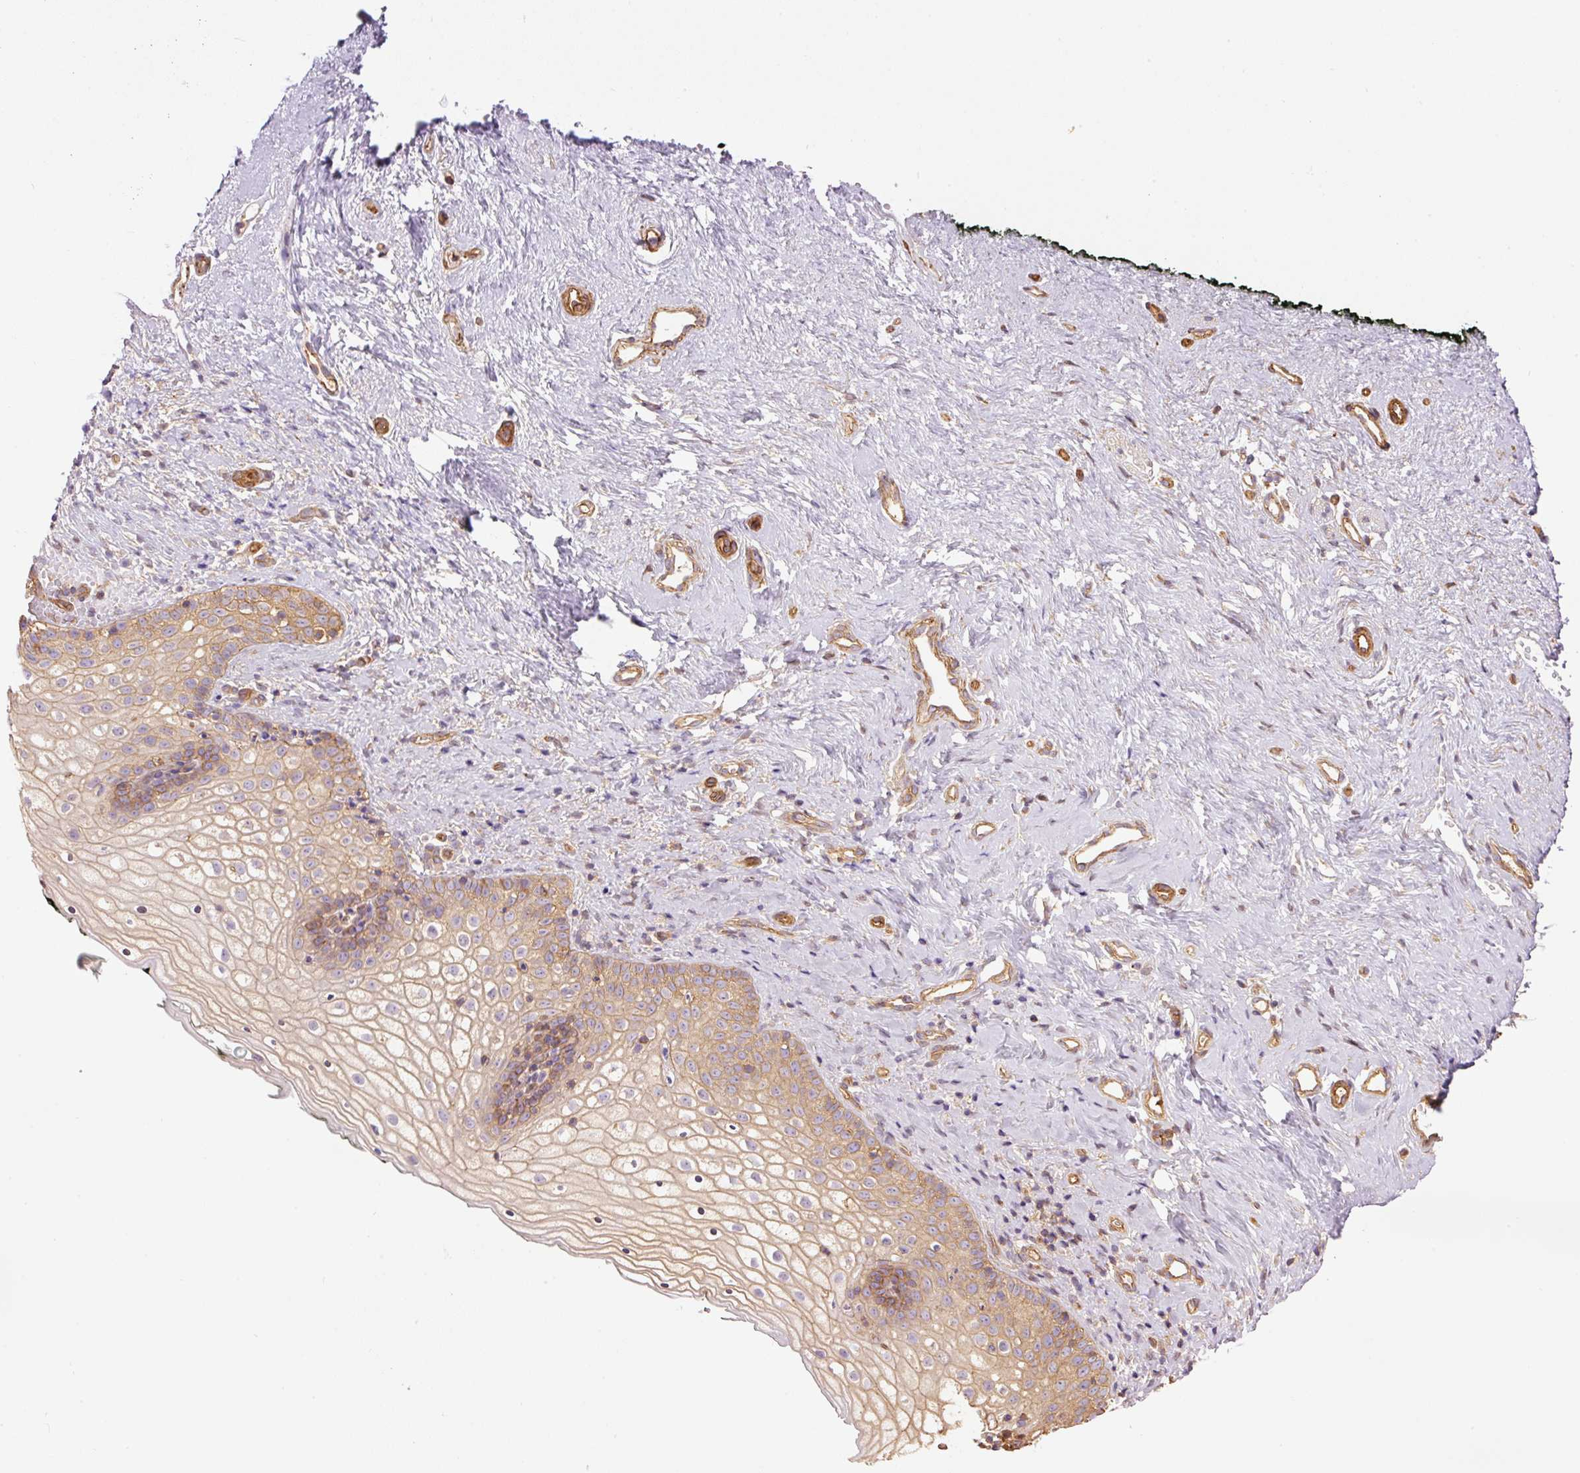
{"staining": {"intensity": "moderate", "quantity": ">75%", "location": "cytoplasmic/membranous"}, "tissue": "vagina", "cell_type": "Squamous epithelial cells", "image_type": "normal", "snomed": [{"axis": "morphology", "description": "Normal tissue, NOS"}, {"axis": "topography", "description": "Vagina"}], "caption": "Vagina stained with IHC exhibits moderate cytoplasmic/membranous positivity in approximately >75% of squamous epithelial cells.", "gene": "PPP1R1B", "patient": {"sex": "female", "age": 59}}